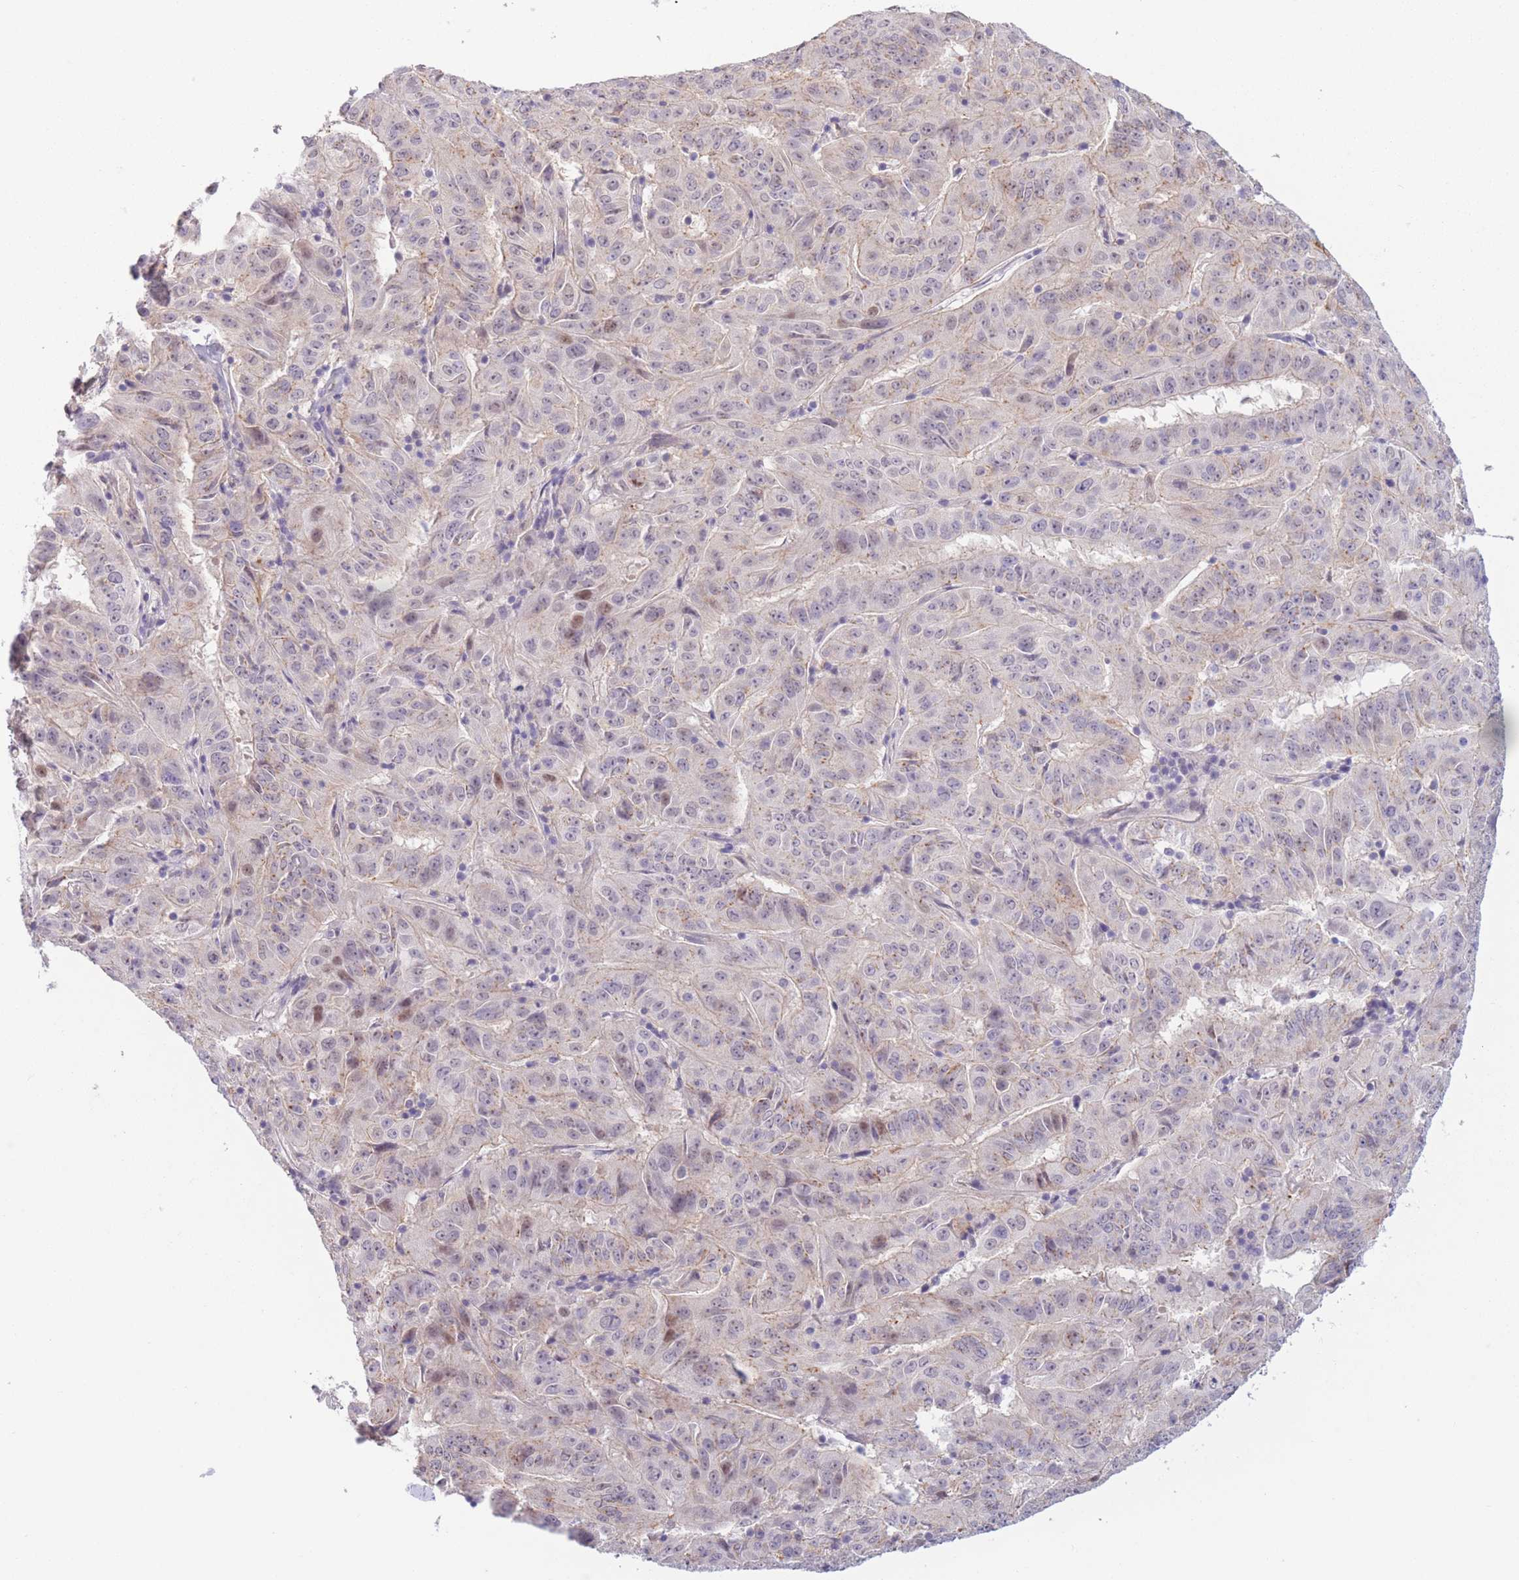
{"staining": {"intensity": "weak", "quantity": "<25%", "location": "cytoplasmic/membranous,nuclear"}, "tissue": "pancreatic cancer", "cell_type": "Tumor cells", "image_type": "cancer", "snomed": [{"axis": "morphology", "description": "Adenocarcinoma, NOS"}, {"axis": "topography", "description": "Pancreas"}], "caption": "Immunohistochemical staining of human adenocarcinoma (pancreatic) shows no significant expression in tumor cells.", "gene": "ZNF439", "patient": {"sex": "male", "age": 63}}